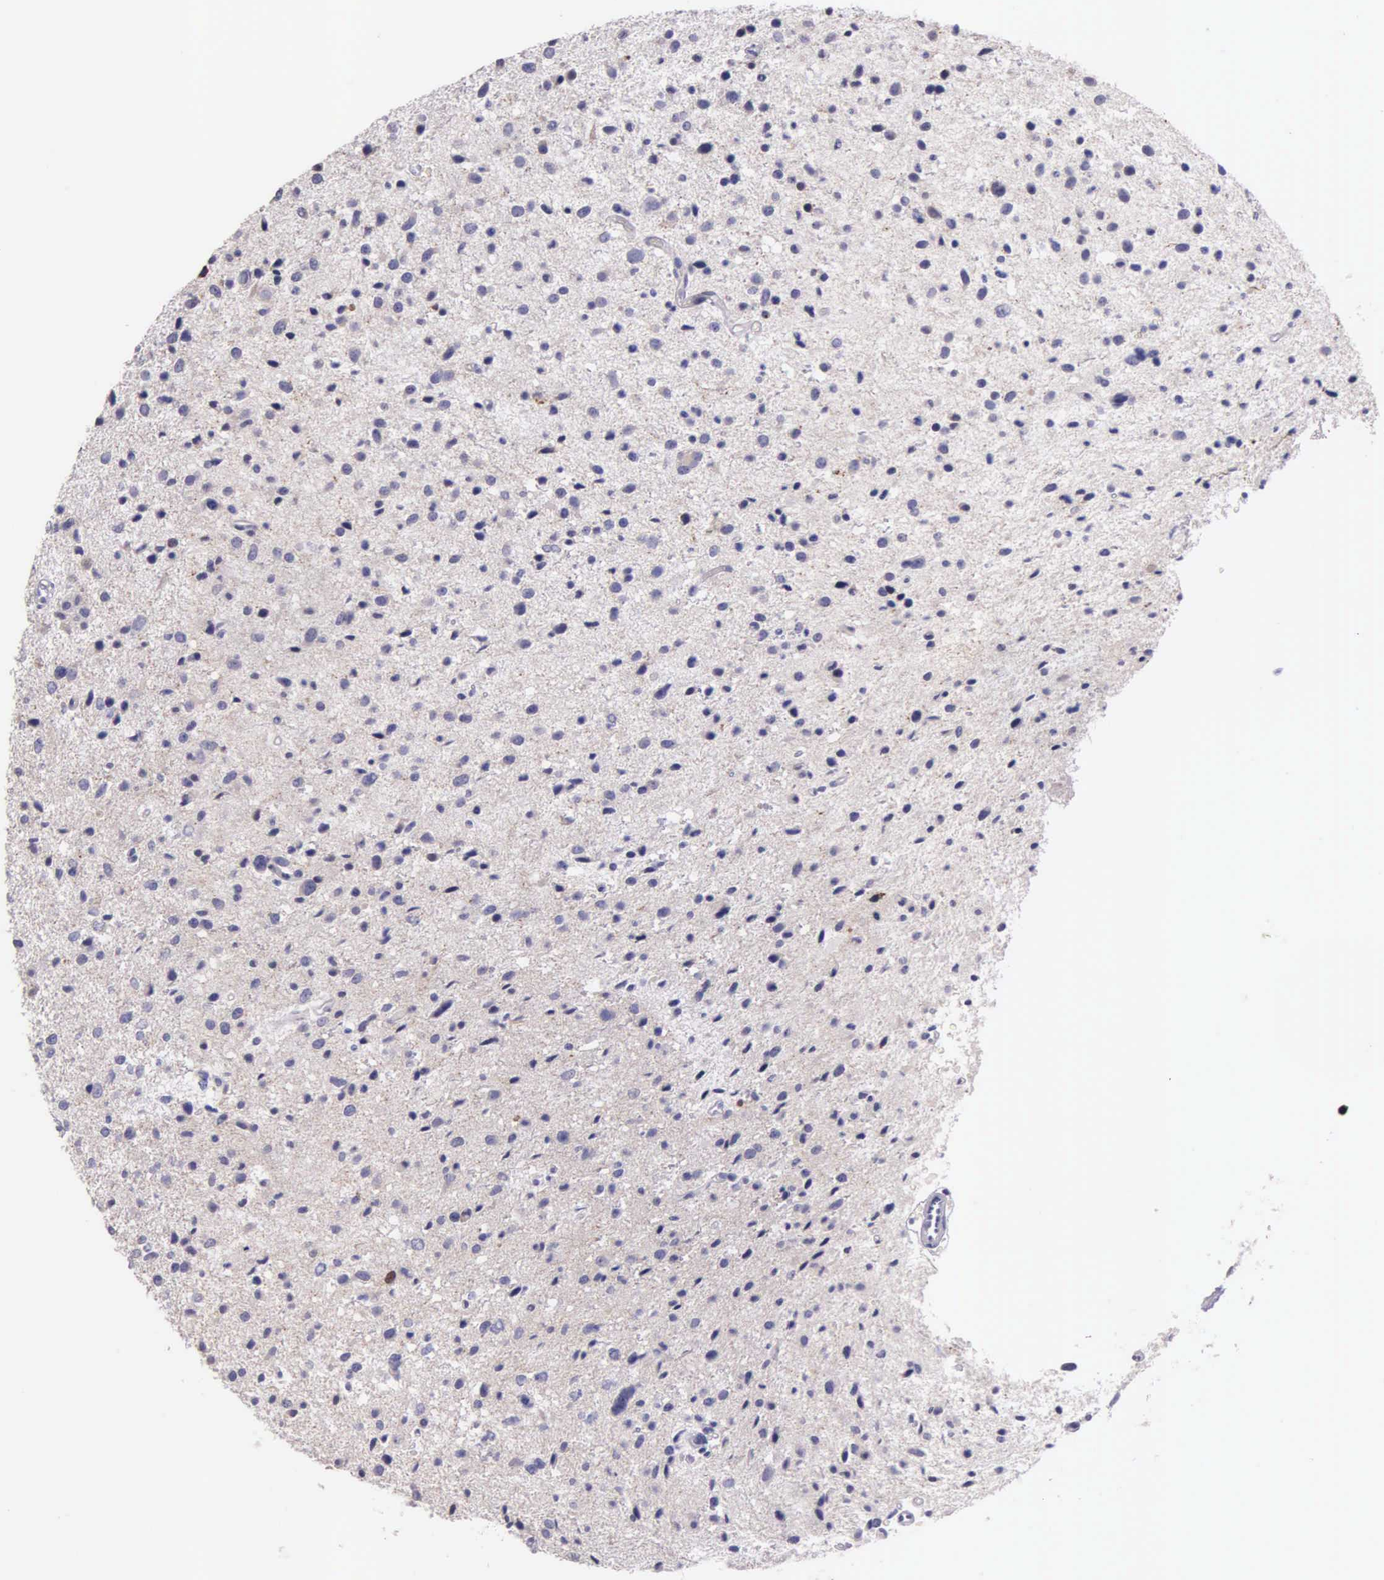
{"staining": {"intensity": "moderate", "quantity": "<25%", "location": "nuclear"}, "tissue": "glioma", "cell_type": "Tumor cells", "image_type": "cancer", "snomed": [{"axis": "morphology", "description": "Glioma, malignant, Low grade"}, {"axis": "topography", "description": "Brain"}], "caption": "This micrograph exhibits immunohistochemistry (IHC) staining of human malignant low-grade glioma, with low moderate nuclear positivity in about <25% of tumor cells.", "gene": "MCM5", "patient": {"sex": "female", "age": 46}}